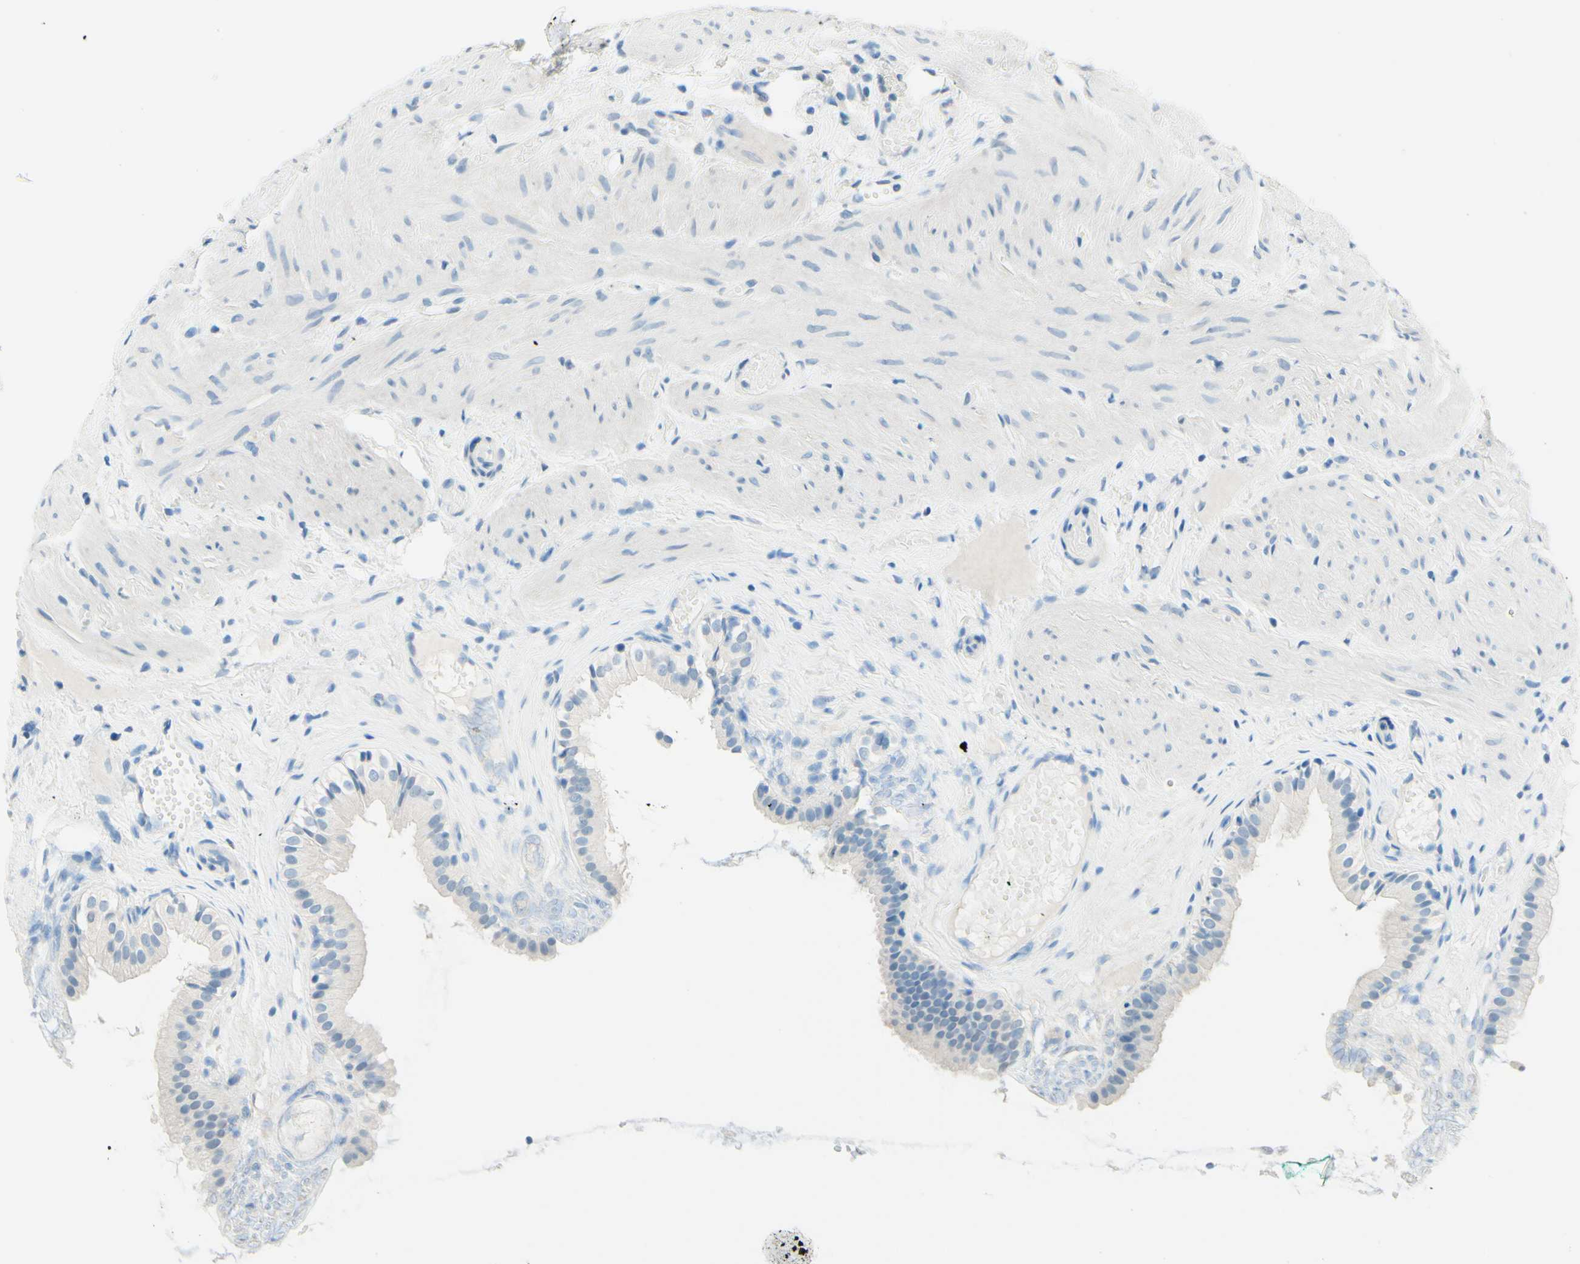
{"staining": {"intensity": "negative", "quantity": "none", "location": "none"}, "tissue": "gallbladder", "cell_type": "Glandular cells", "image_type": "normal", "snomed": [{"axis": "morphology", "description": "Normal tissue, NOS"}, {"axis": "topography", "description": "Gallbladder"}], "caption": "An image of human gallbladder is negative for staining in glandular cells. (Stains: DAB (3,3'-diaminobenzidine) immunohistochemistry (IHC) with hematoxylin counter stain, Microscopy: brightfield microscopy at high magnification).", "gene": "PASD1", "patient": {"sex": "female", "age": 26}}